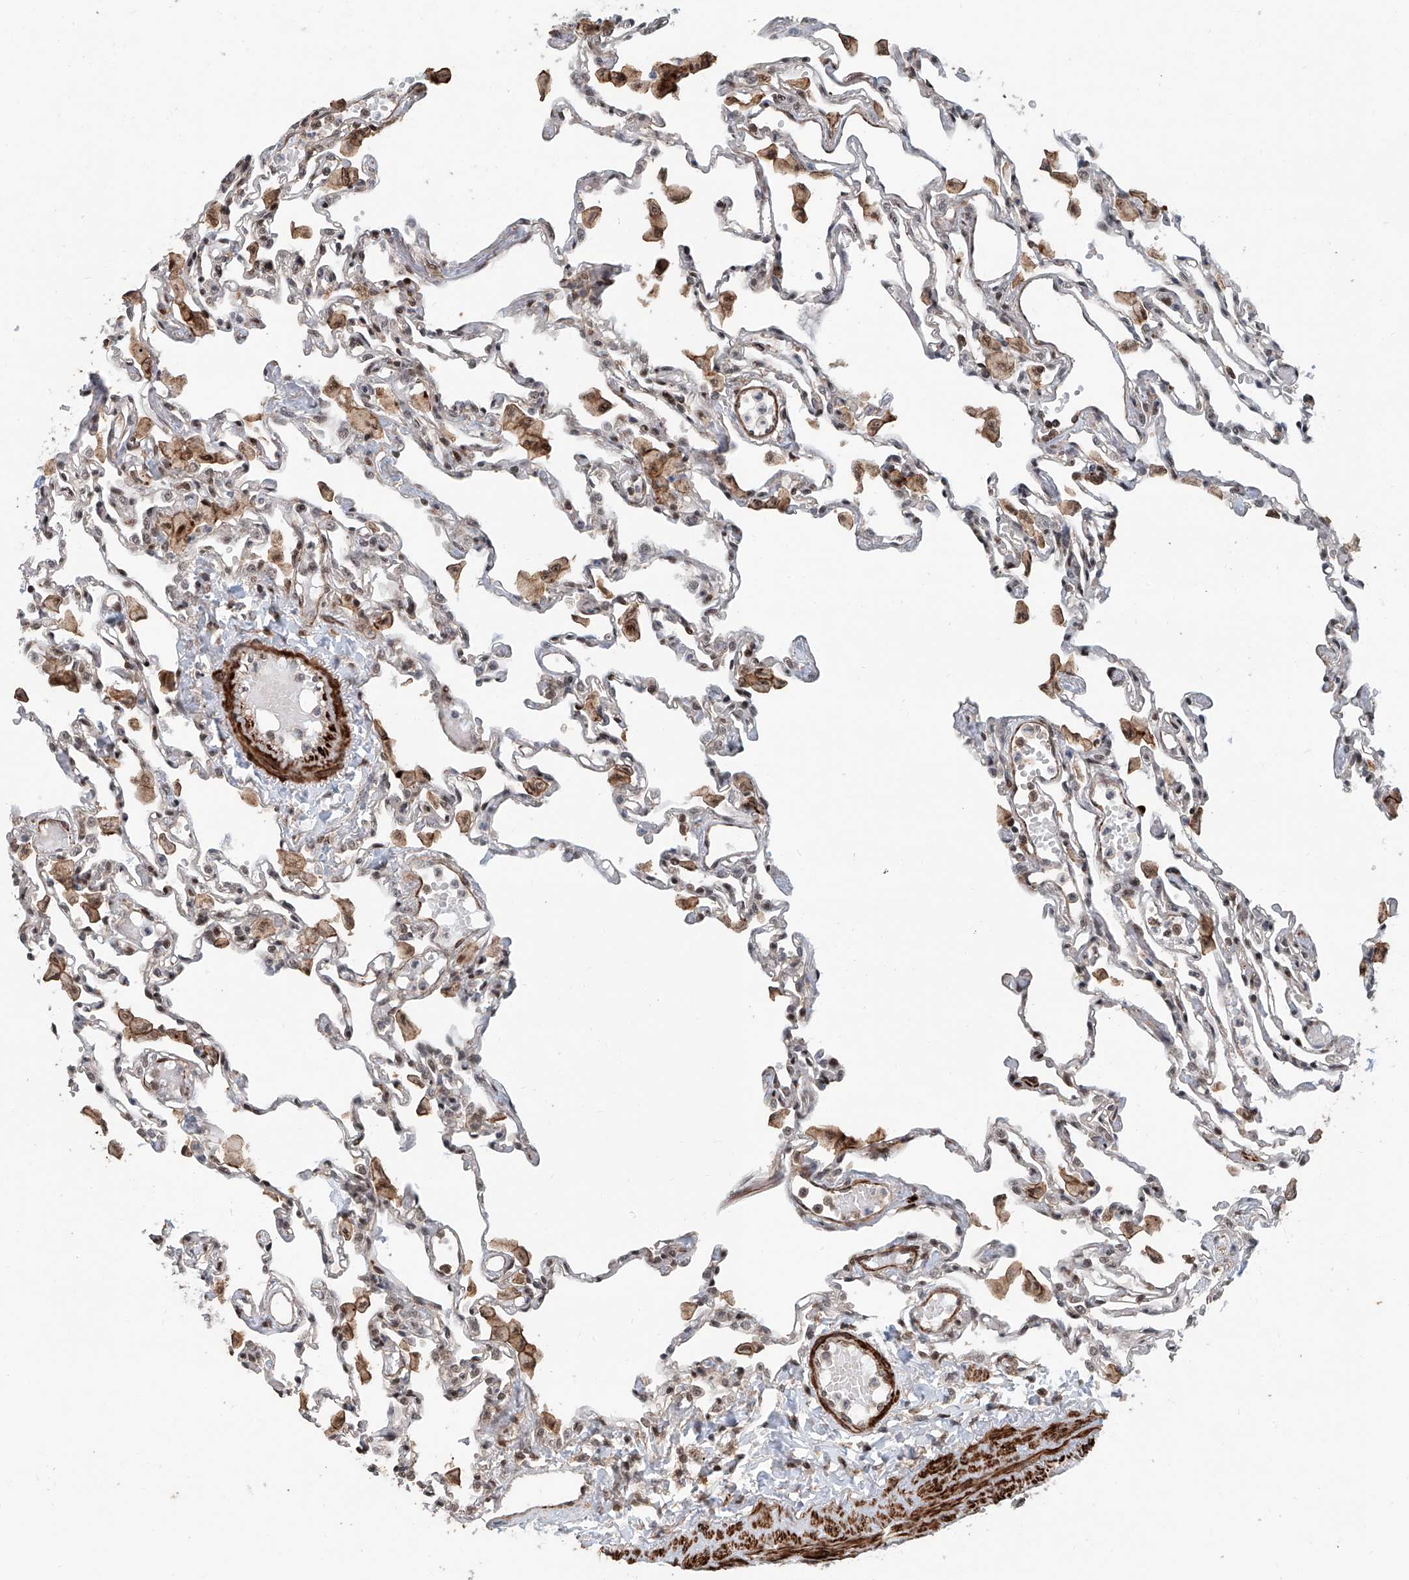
{"staining": {"intensity": "weak", "quantity": "<25%", "location": "cytoplasmic/membranous,nuclear"}, "tissue": "lung", "cell_type": "Alveolar cells", "image_type": "normal", "snomed": [{"axis": "morphology", "description": "Normal tissue, NOS"}, {"axis": "topography", "description": "Bronchus"}, {"axis": "topography", "description": "Lung"}], "caption": "Lung was stained to show a protein in brown. There is no significant staining in alveolar cells. Brightfield microscopy of immunohistochemistry stained with DAB (brown) and hematoxylin (blue), captured at high magnification.", "gene": "SDE2", "patient": {"sex": "female", "age": 49}}